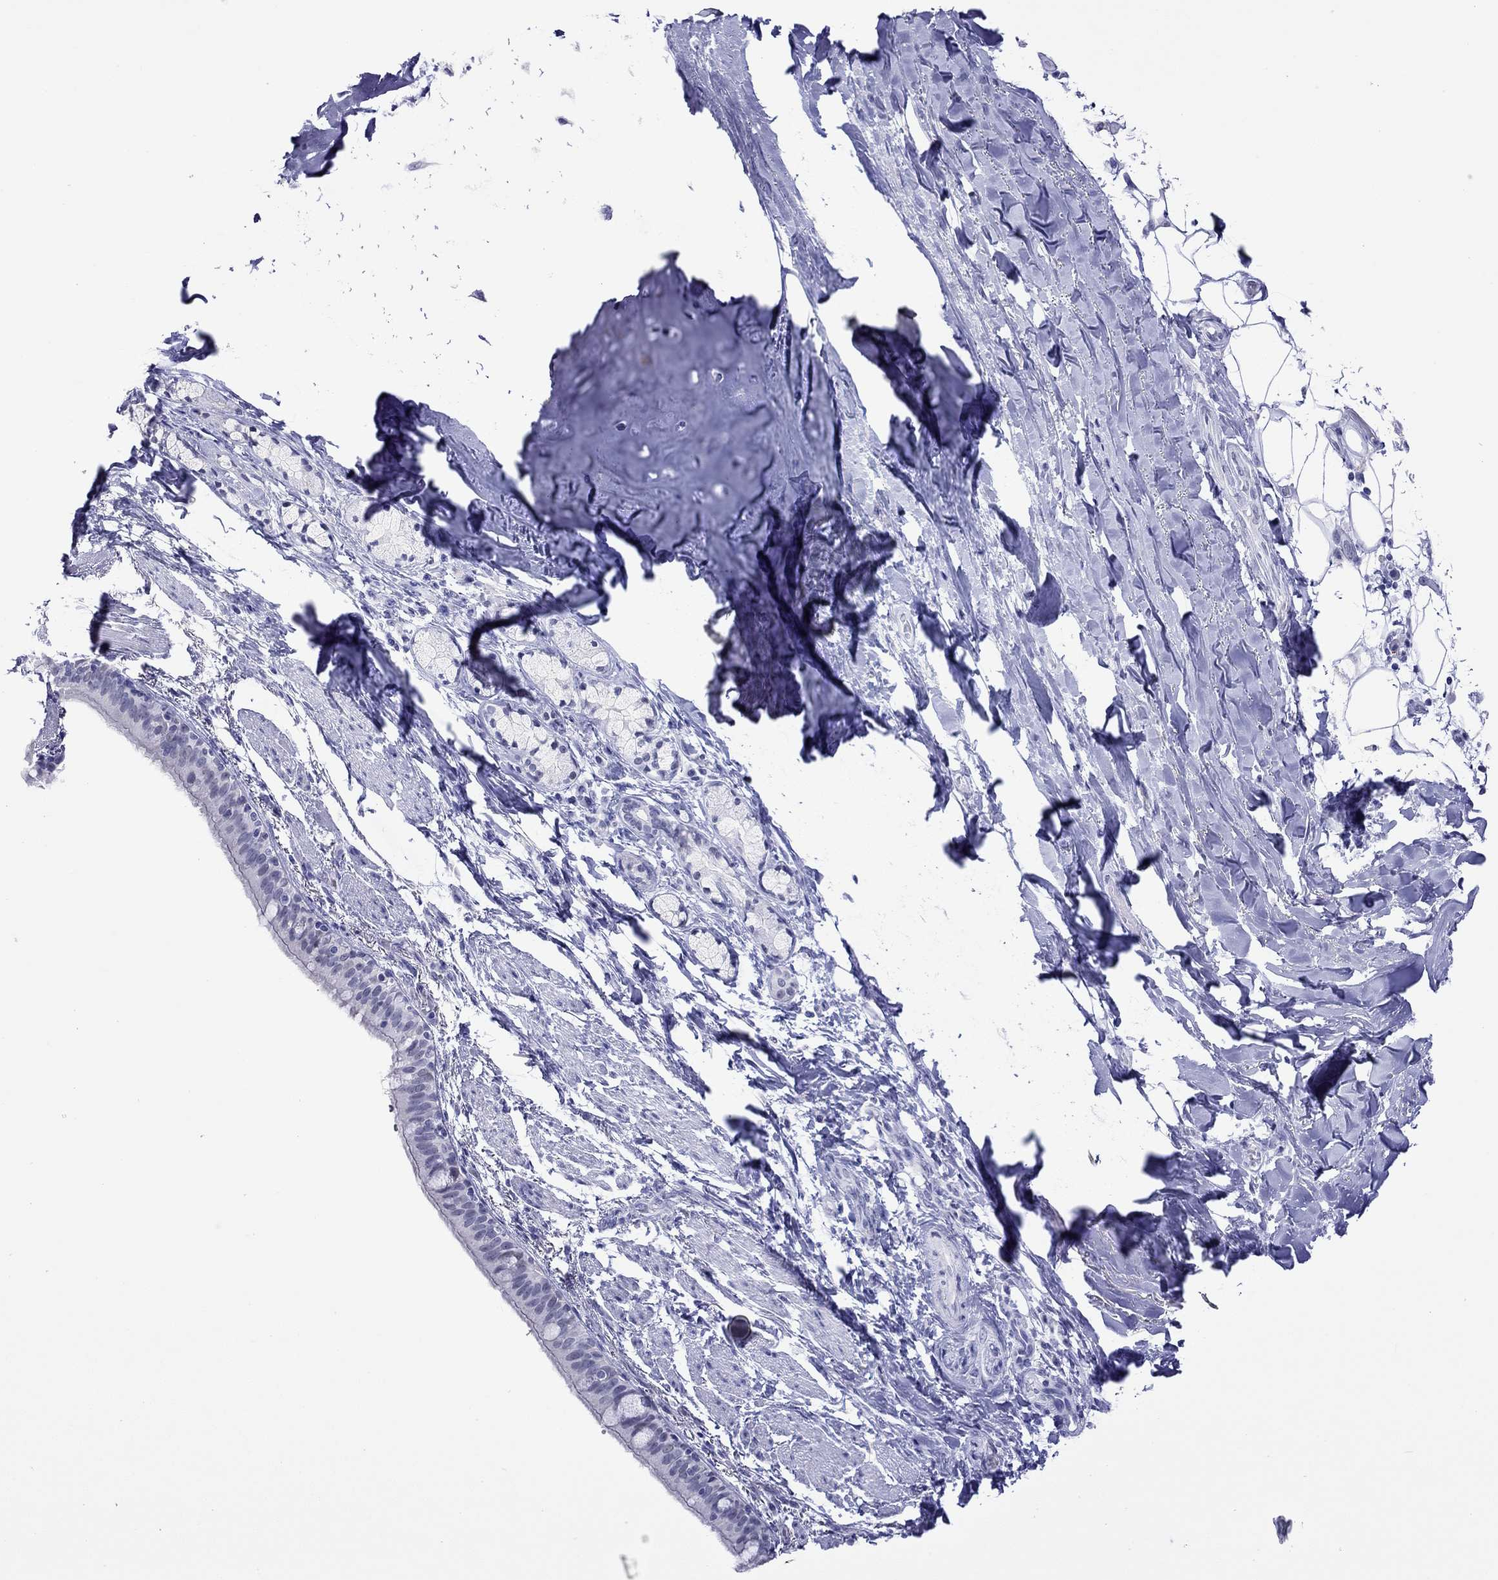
{"staining": {"intensity": "negative", "quantity": "none", "location": "none"}, "tissue": "bronchus", "cell_type": "Respiratory epithelial cells", "image_type": "normal", "snomed": [{"axis": "morphology", "description": "Normal tissue, NOS"}, {"axis": "morphology", "description": "Squamous cell carcinoma, NOS"}, {"axis": "topography", "description": "Bronchus"}, {"axis": "topography", "description": "Lung"}], "caption": "Immunohistochemistry (IHC) of normal bronchus displays no staining in respiratory epithelial cells.", "gene": "SLC30A8", "patient": {"sex": "male", "age": 69}}